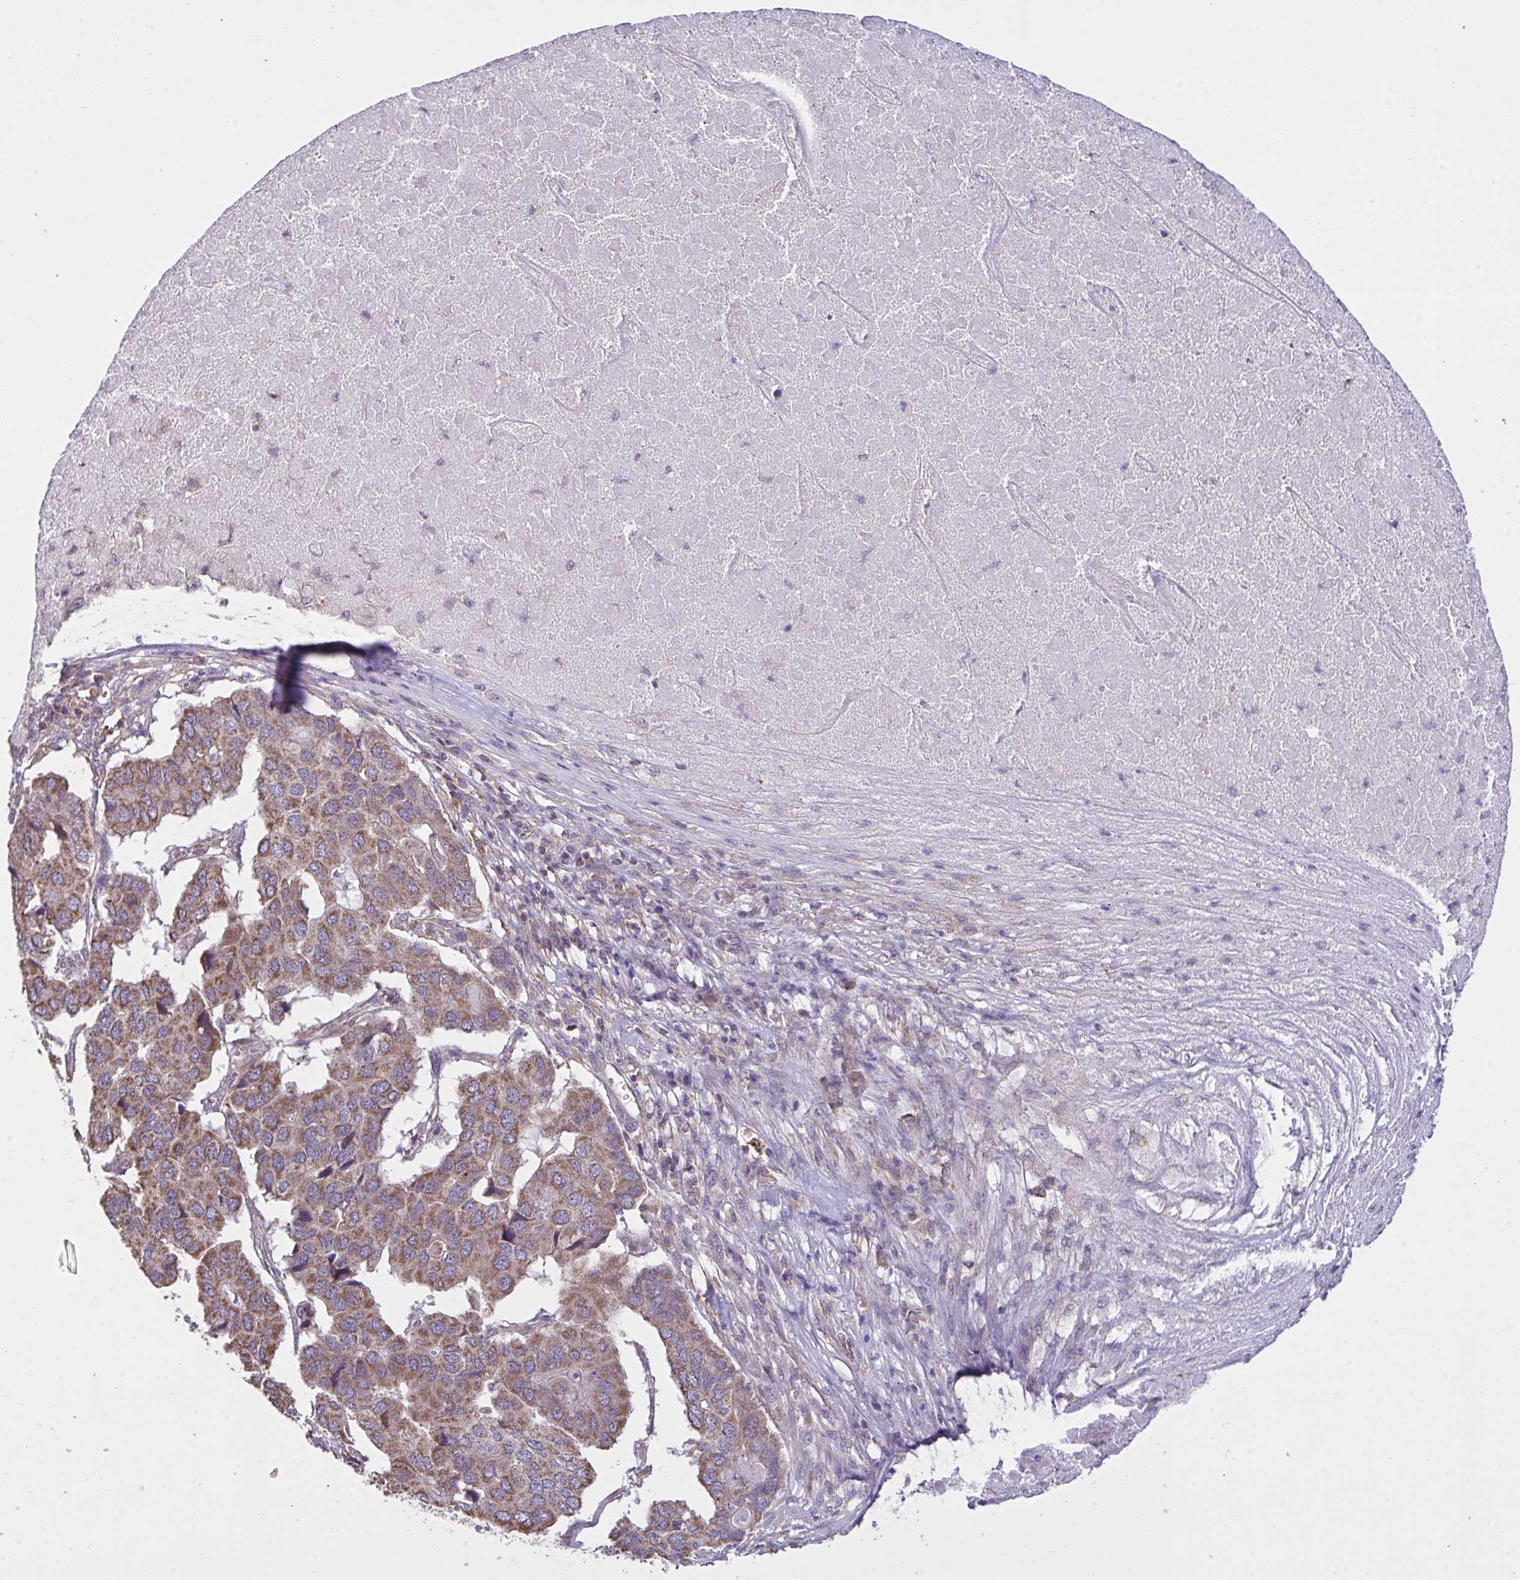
{"staining": {"intensity": "moderate", "quantity": ">75%", "location": "cytoplasmic/membranous"}, "tissue": "pancreatic cancer", "cell_type": "Tumor cells", "image_type": "cancer", "snomed": [{"axis": "morphology", "description": "Adenocarcinoma, NOS"}, {"axis": "topography", "description": "Pancreas"}], "caption": "Protein expression analysis of pancreatic cancer (adenocarcinoma) exhibits moderate cytoplasmic/membranous staining in approximately >75% of tumor cells. (Stains: DAB (3,3'-diaminobenzidine) in brown, nuclei in blue, Microscopy: brightfield microscopy at high magnification).", "gene": "PPM1H", "patient": {"sex": "male", "age": 50}}